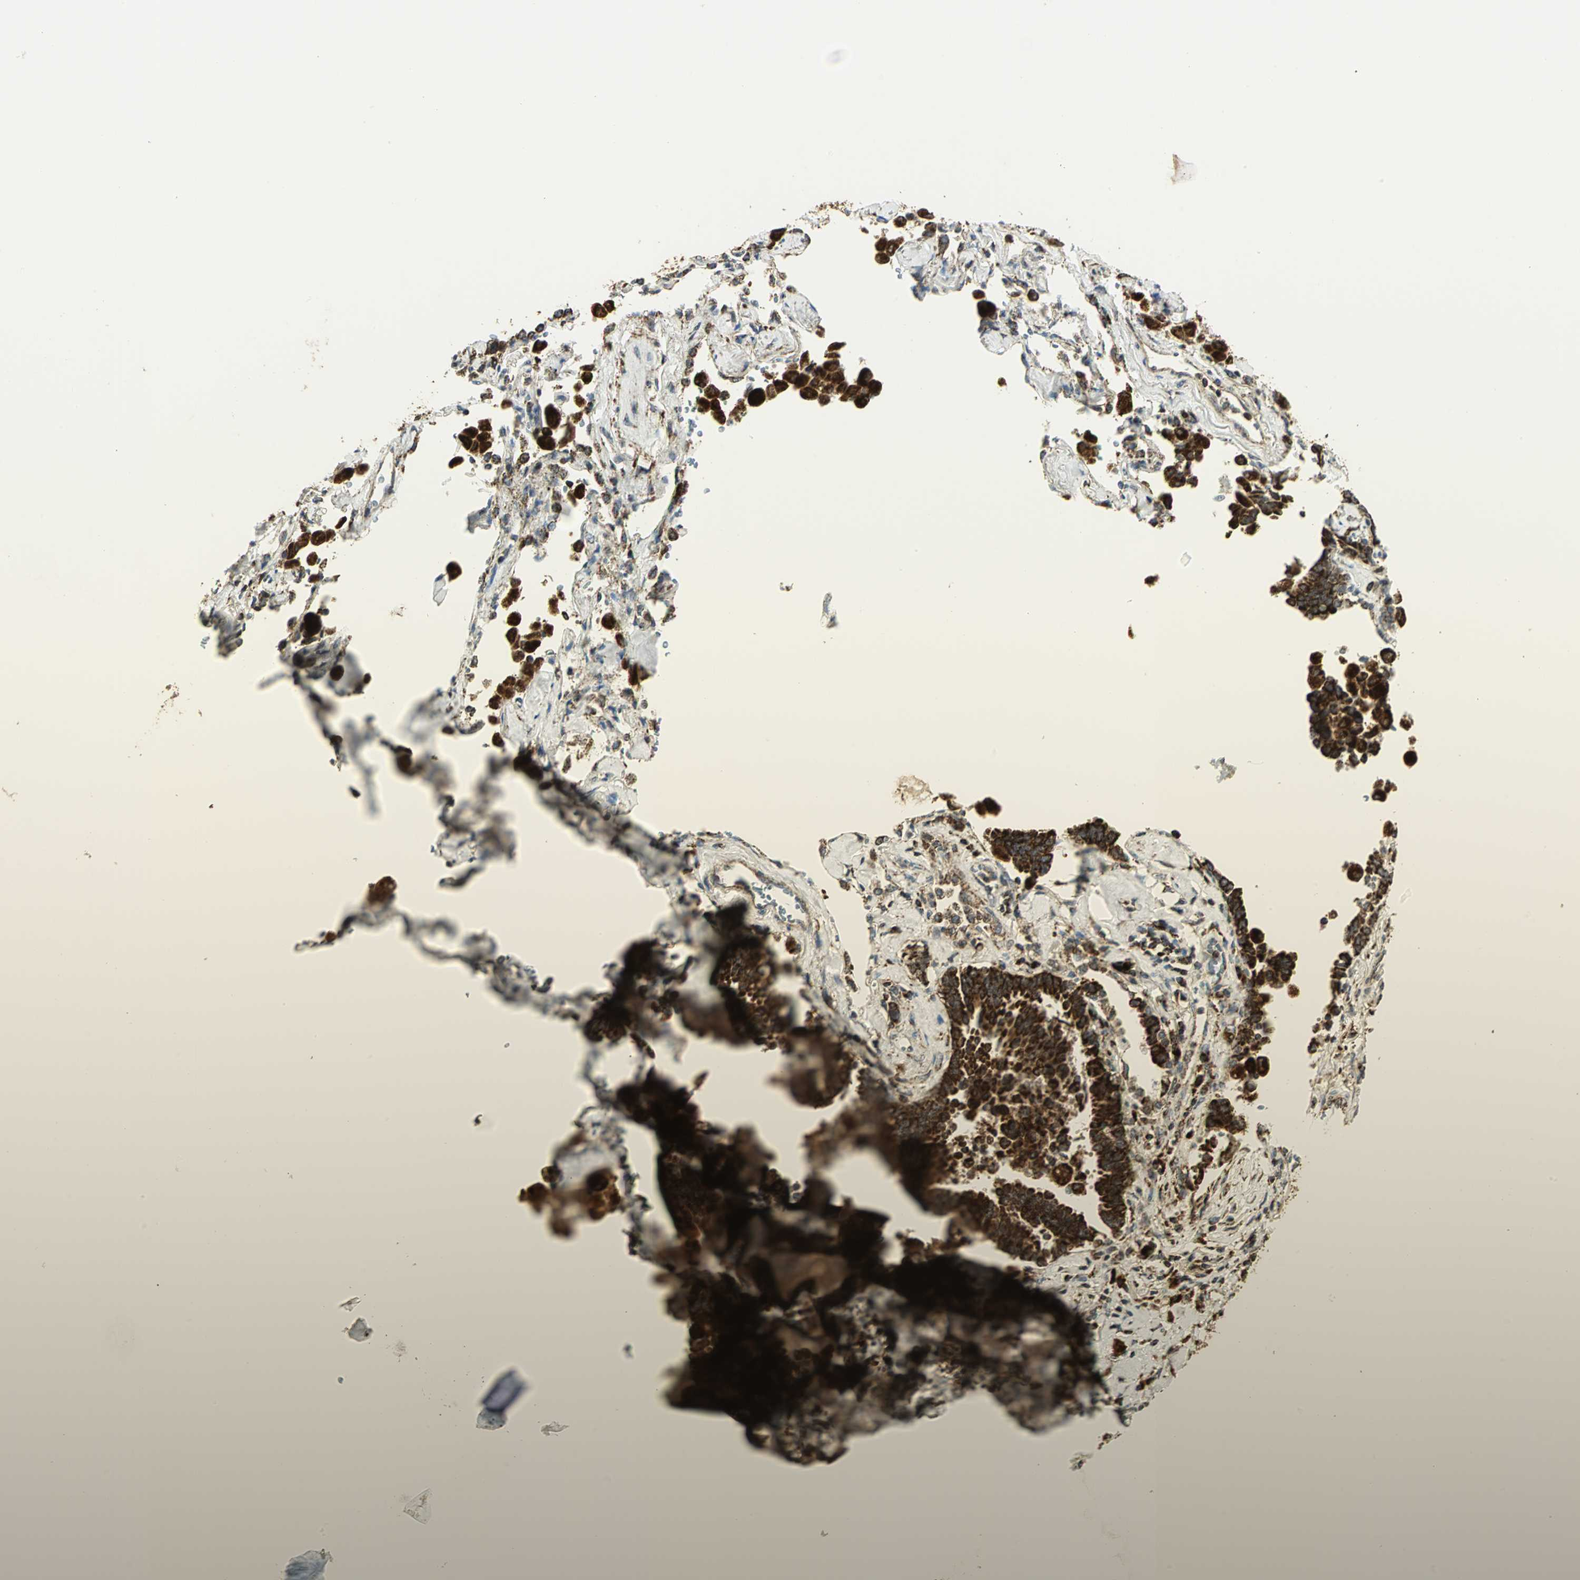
{"staining": {"intensity": "strong", "quantity": ">75%", "location": "cytoplasmic/membranous"}, "tissue": "lung cancer", "cell_type": "Tumor cells", "image_type": "cancer", "snomed": [{"axis": "morphology", "description": "Adenocarcinoma, NOS"}, {"axis": "topography", "description": "Lung"}], "caption": "Protein positivity by immunohistochemistry displays strong cytoplasmic/membranous expression in approximately >75% of tumor cells in lung cancer (adenocarcinoma).", "gene": "VDAC1", "patient": {"sex": "female", "age": 64}}